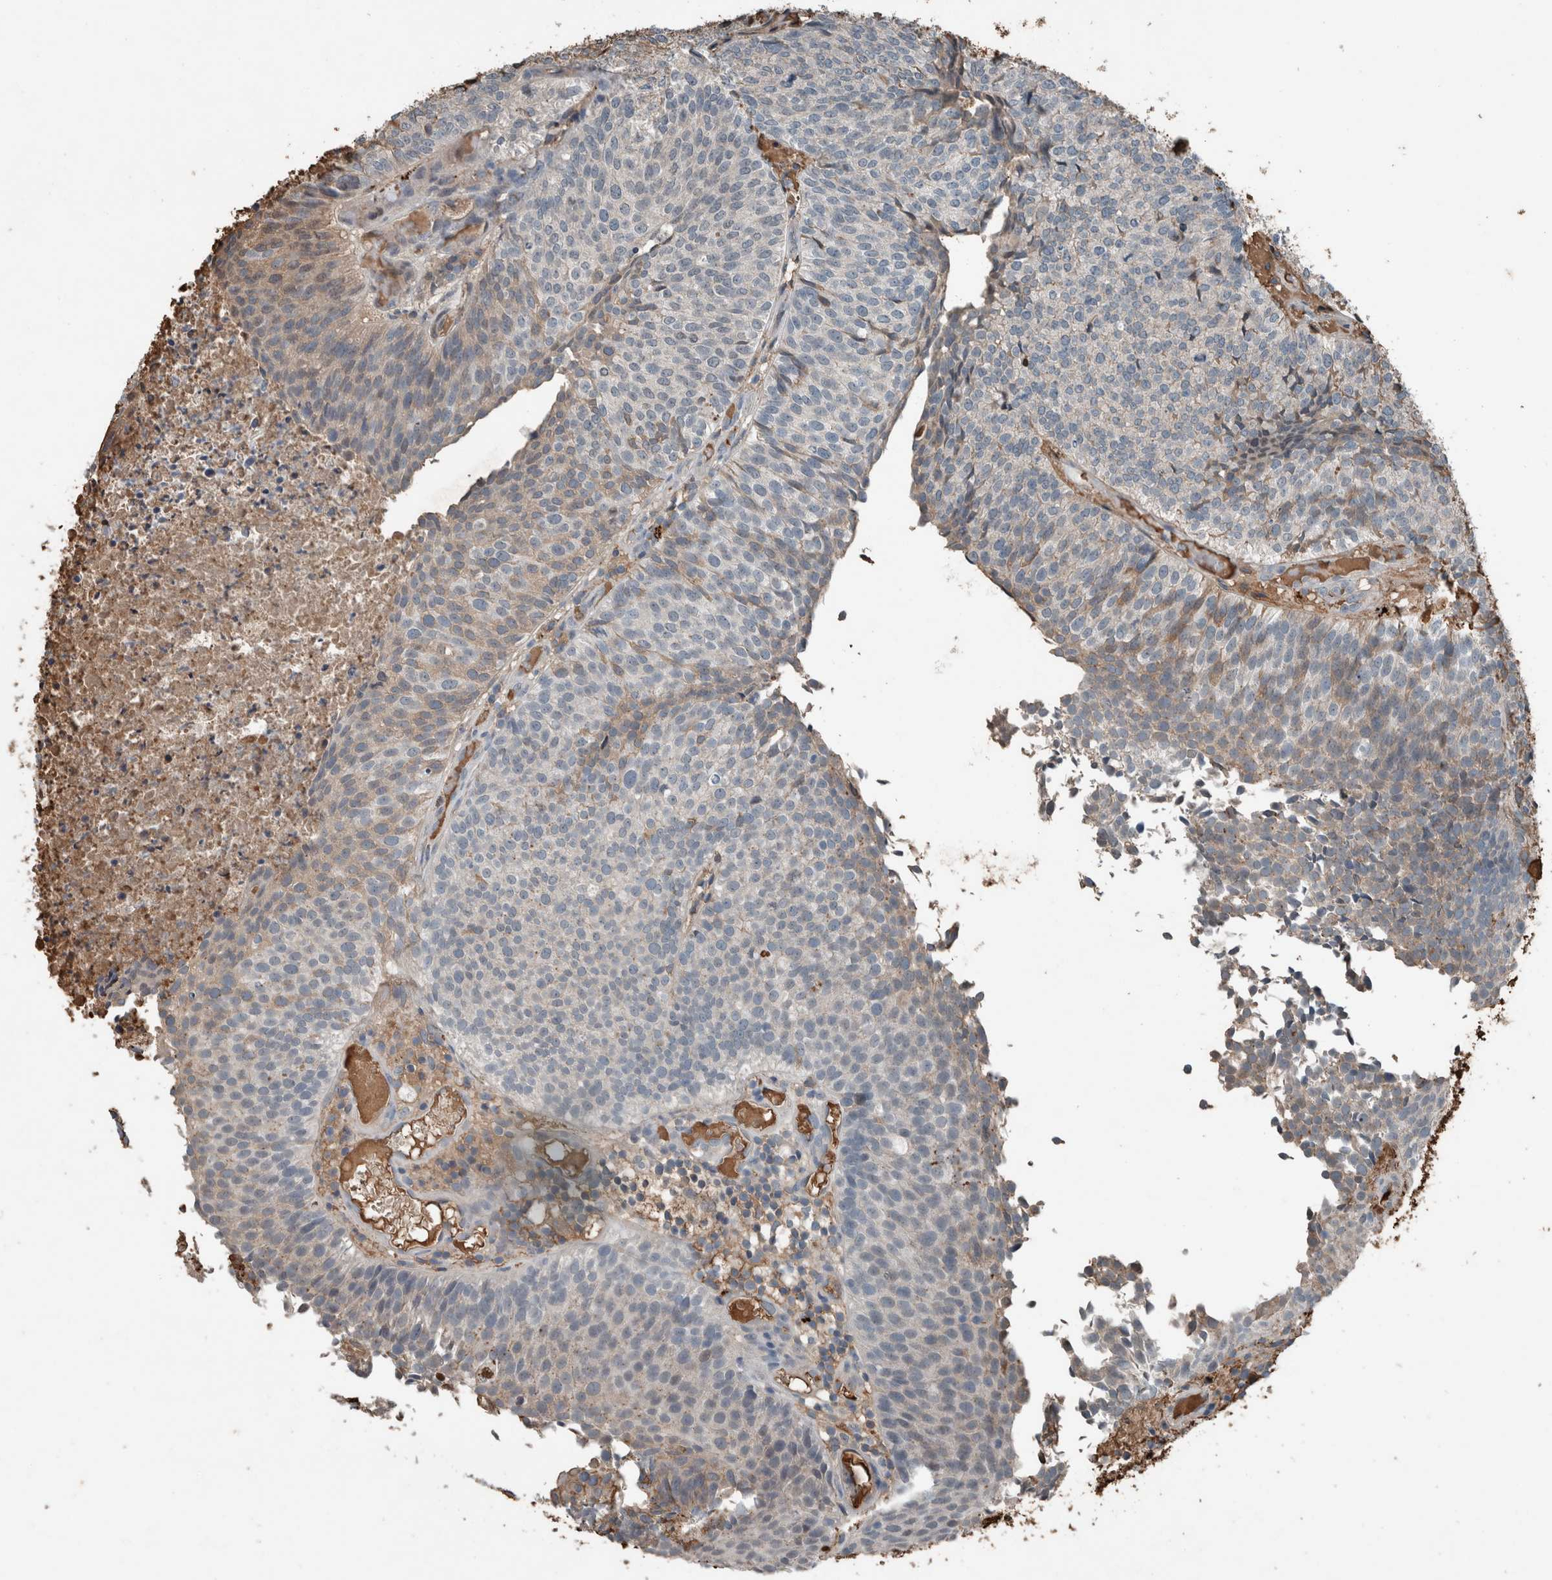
{"staining": {"intensity": "weak", "quantity": "25%-75%", "location": "cytoplasmic/membranous"}, "tissue": "urothelial cancer", "cell_type": "Tumor cells", "image_type": "cancer", "snomed": [{"axis": "morphology", "description": "Urothelial carcinoma, Low grade"}, {"axis": "topography", "description": "Urinary bladder"}], "caption": "A histopathology image of human urothelial cancer stained for a protein shows weak cytoplasmic/membranous brown staining in tumor cells.", "gene": "USP34", "patient": {"sex": "male", "age": 86}}